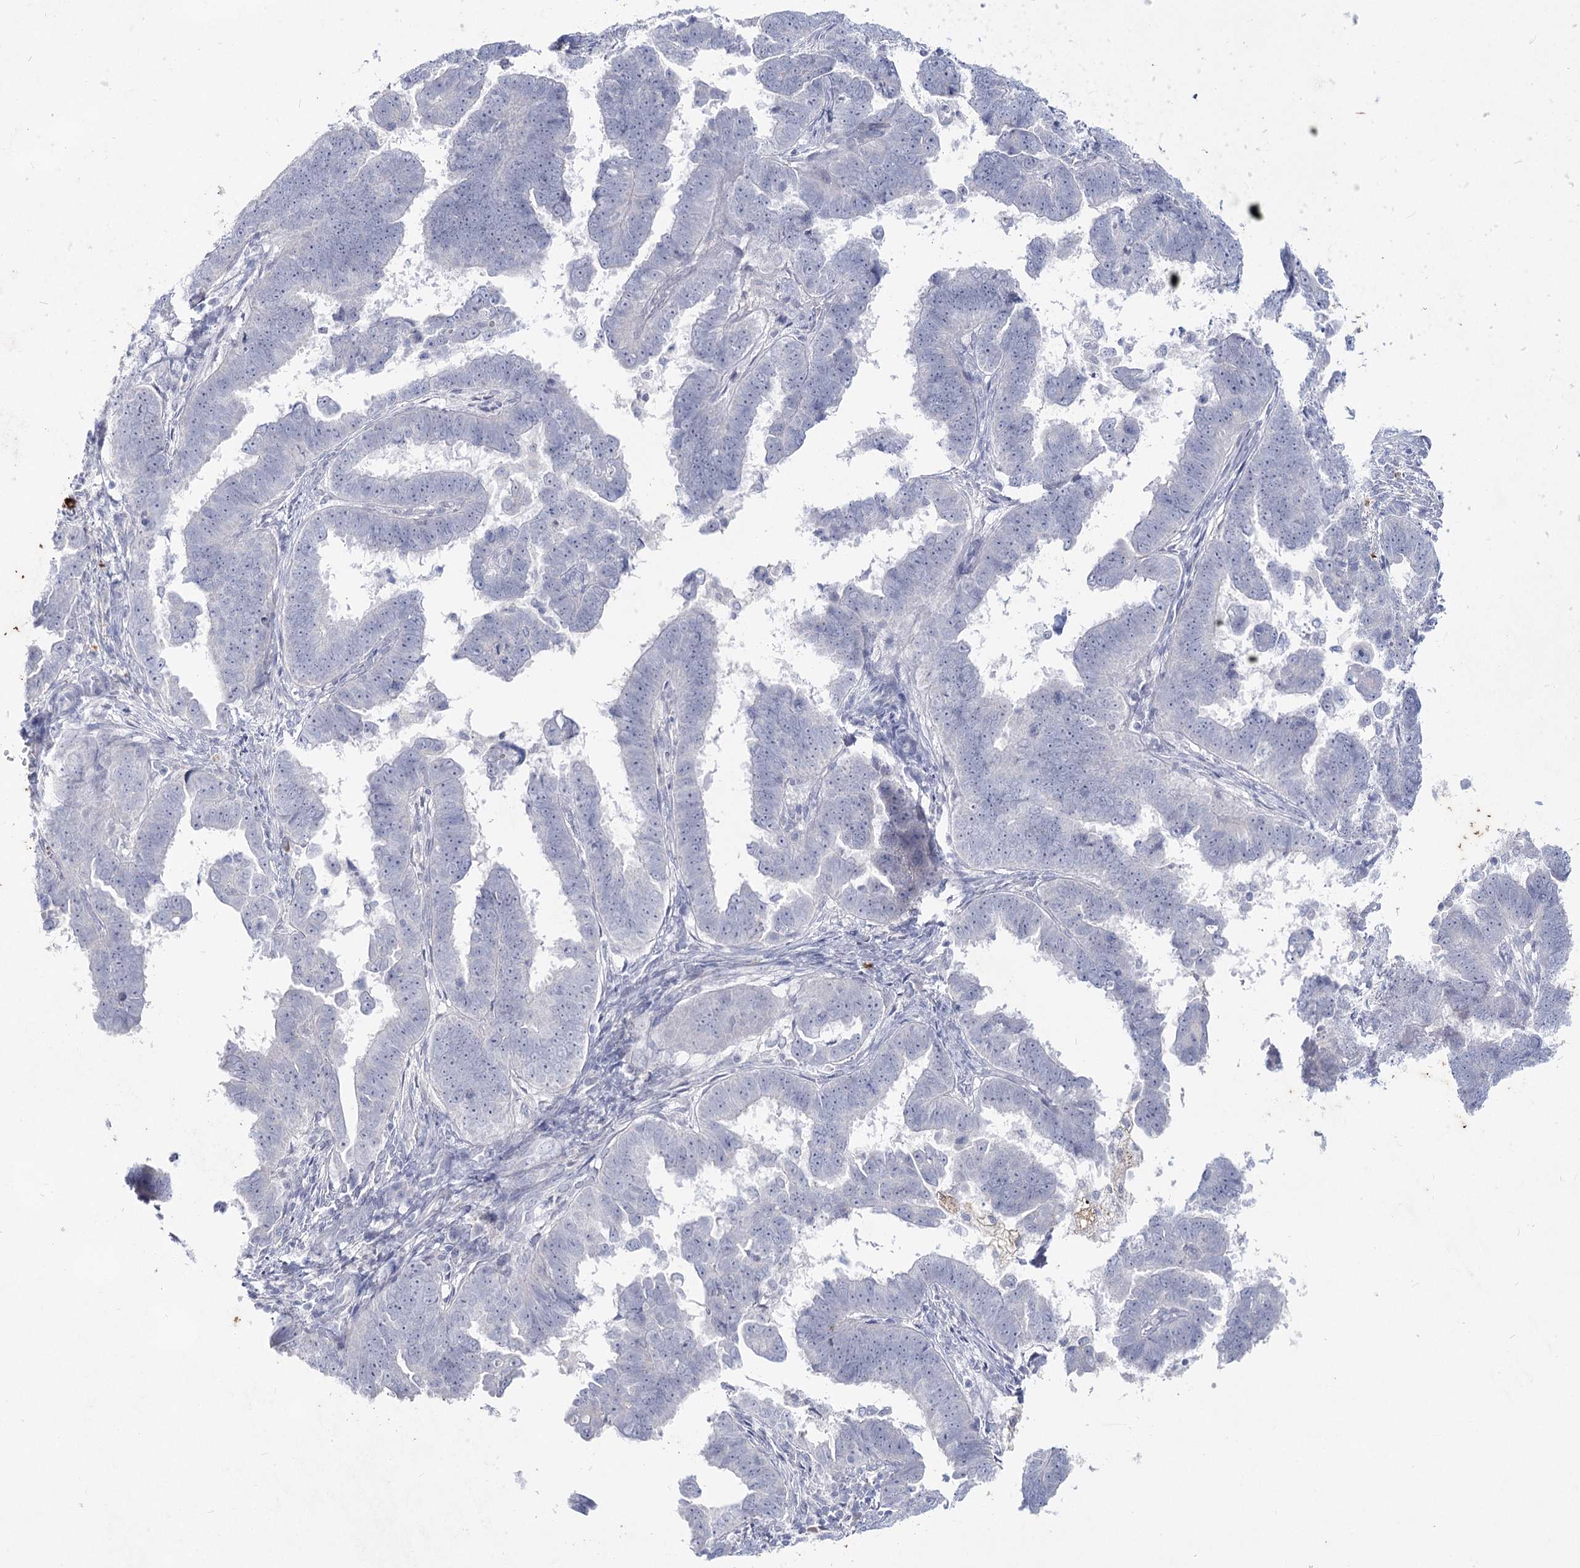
{"staining": {"intensity": "negative", "quantity": "none", "location": "none"}, "tissue": "endometrial cancer", "cell_type": "Tumor cells", "image_type": "cancer", "snomed": [{"axis": "morphology", "description": "Adenocarcinoma, NOS"}, {"axis": "topography", "description": "Endometrium"}], "caption": "Immunohistochemistry of human endometrial cancer shows no positivity in tumor cells.", "gene": "CCDC73", "patient": {"sex": "female", "age": 75}}